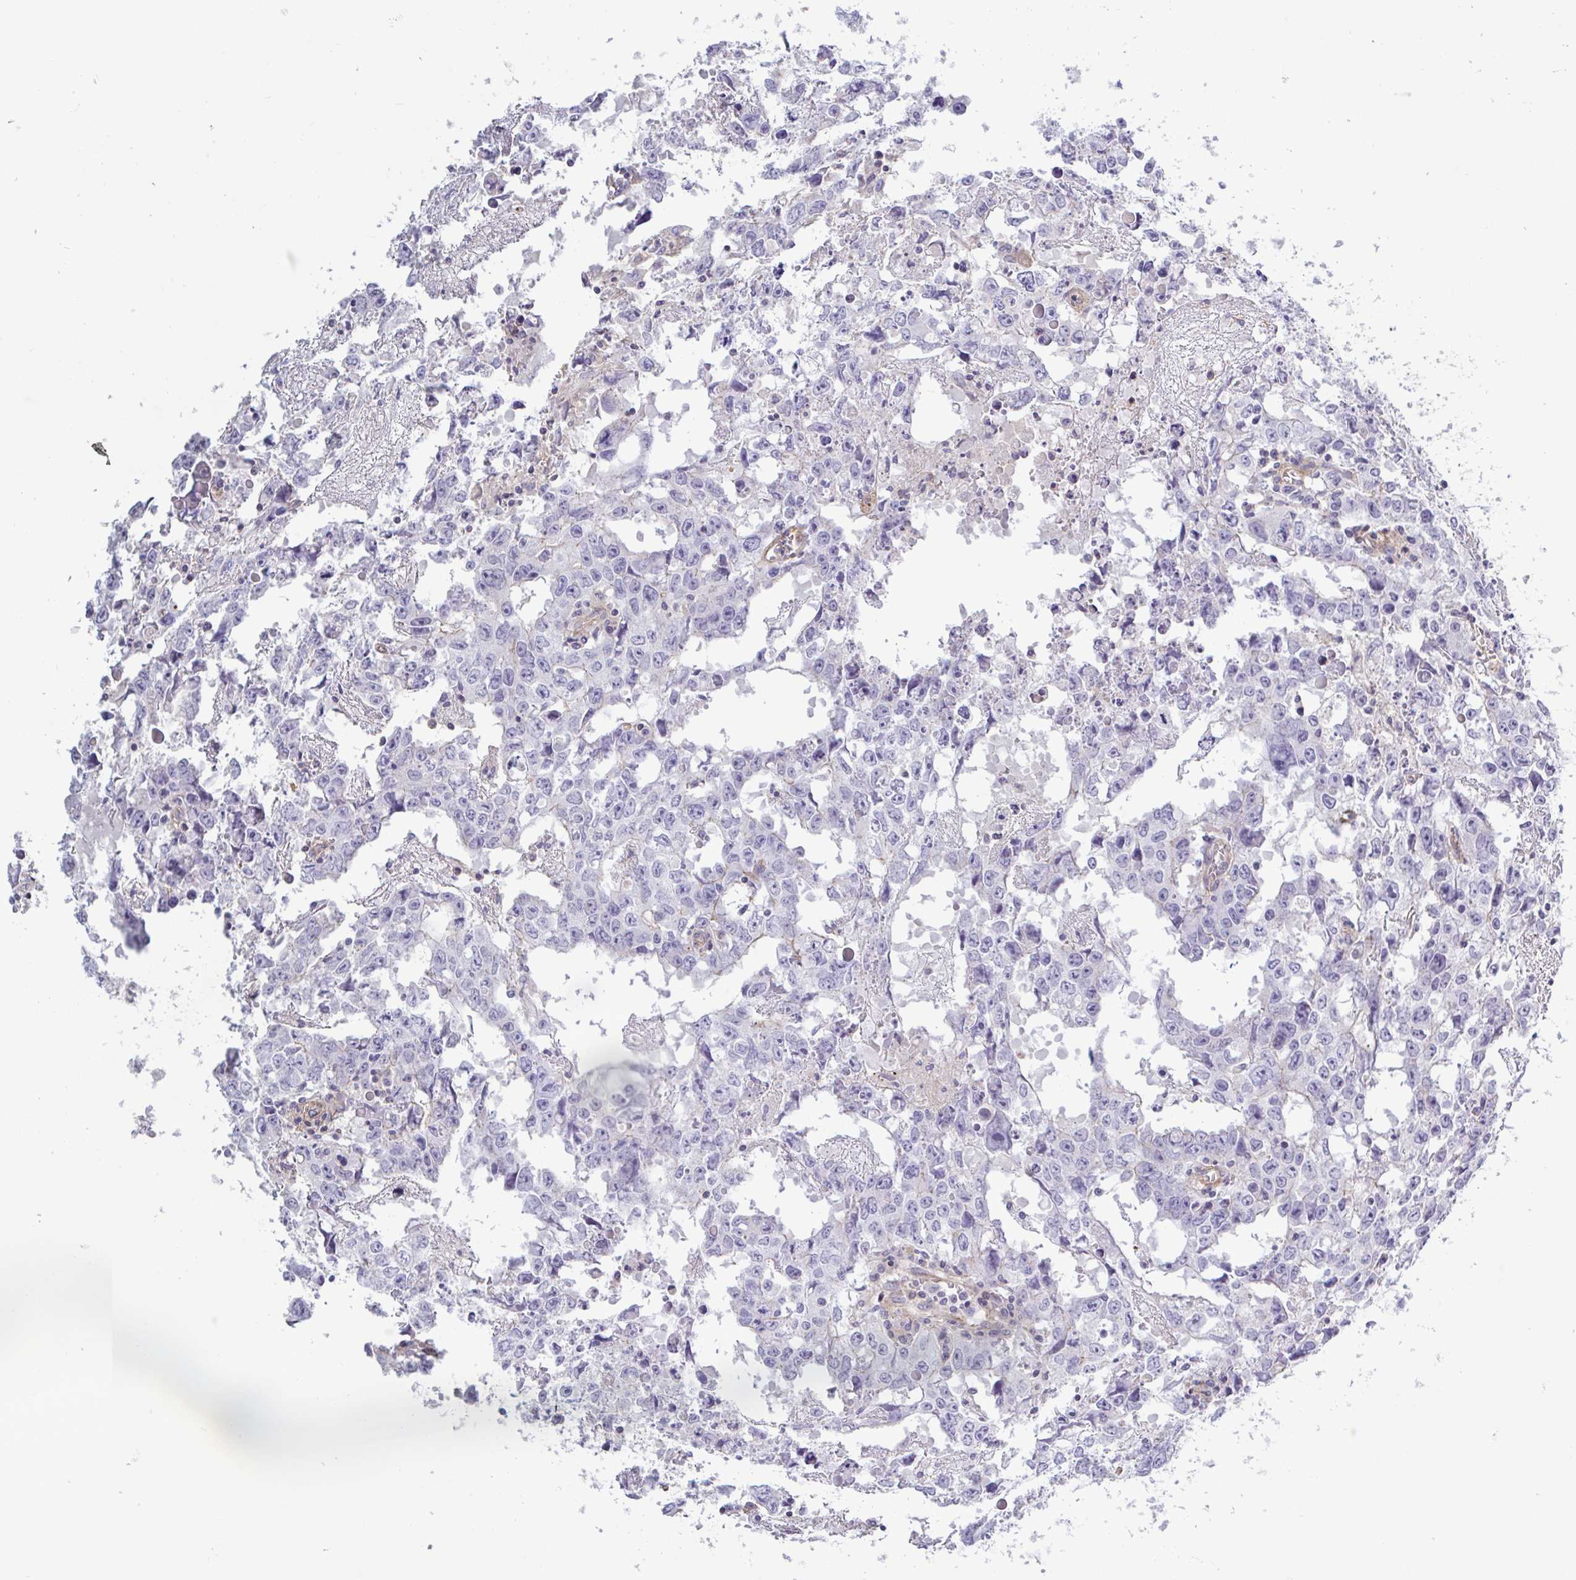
{"staining": {"intensity": "negative", "quantity": "none", "location": "none"}, "tissue": "testis cancer", "cell_type": "Tumor cells", "image_type": "cancer", "snomed": [{"axis": "morphology", "description": "Carcinoma, Embryonal, NOS"}, {"axis": "topography", "description": "Testis"}], "caption": "An image of human testis cancer is negative for staining in tumor cells.", "gene": "SHISA7", "patient": {"sex": "male", "age": 22}}